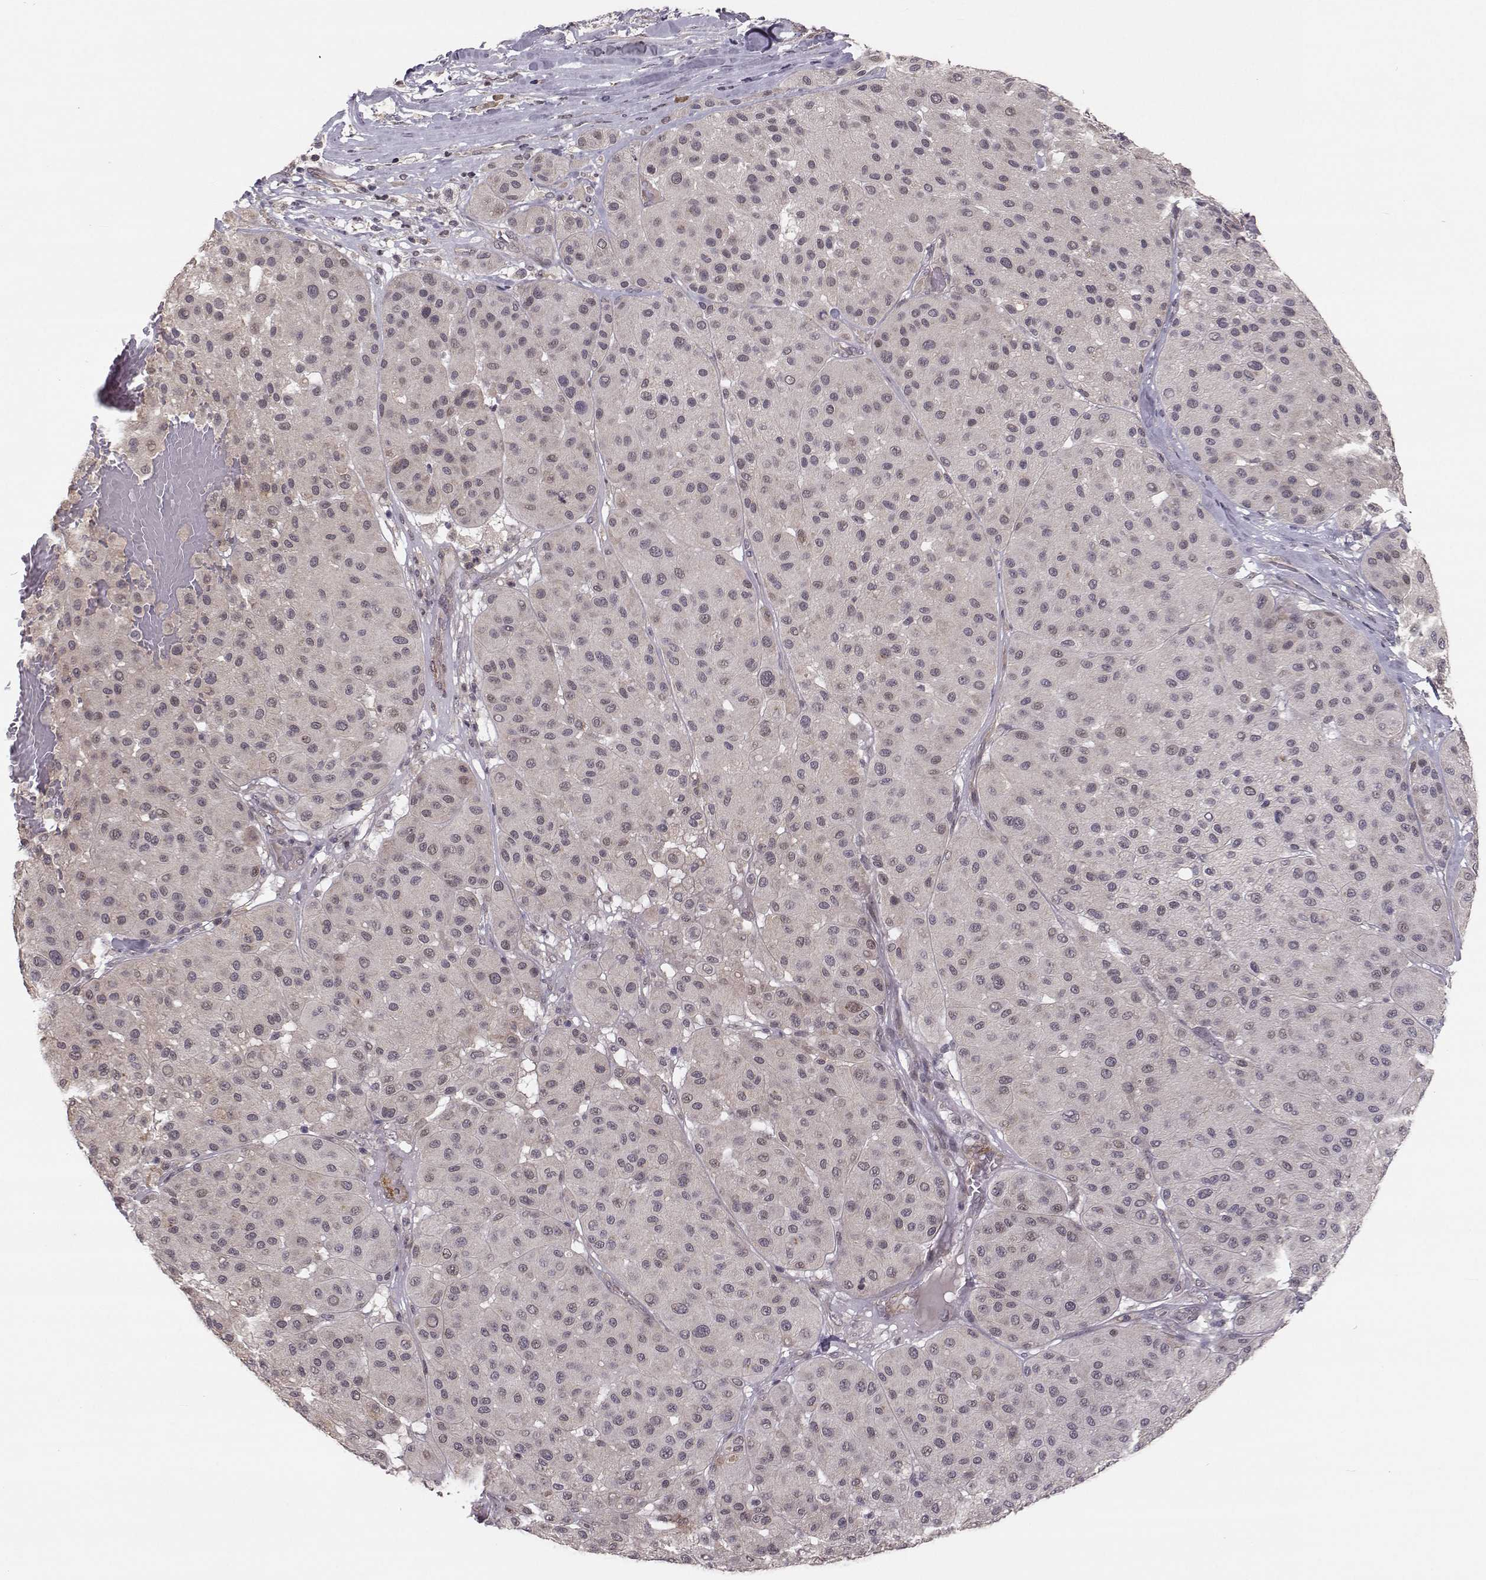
{"staining": {"intensity": "negative", "quantity": "none", "location": "none"}, "tissue": "melanoma", "cell_type": "Tumor cells", "image_type": "cancer", "snomed": [{"axis": "morphology", "description": "Malignant melanoma, Metastatic site"}, {"axis": "topography", "description": "Smooth muscle"}], "caption": "This is a histopathology image of immunohistochemistry (IHC) staining of melanoma, which shows no staining in tumor cells.", "gene": "PLEKHG3", "patient": {"sex": "male", "age": 41}}